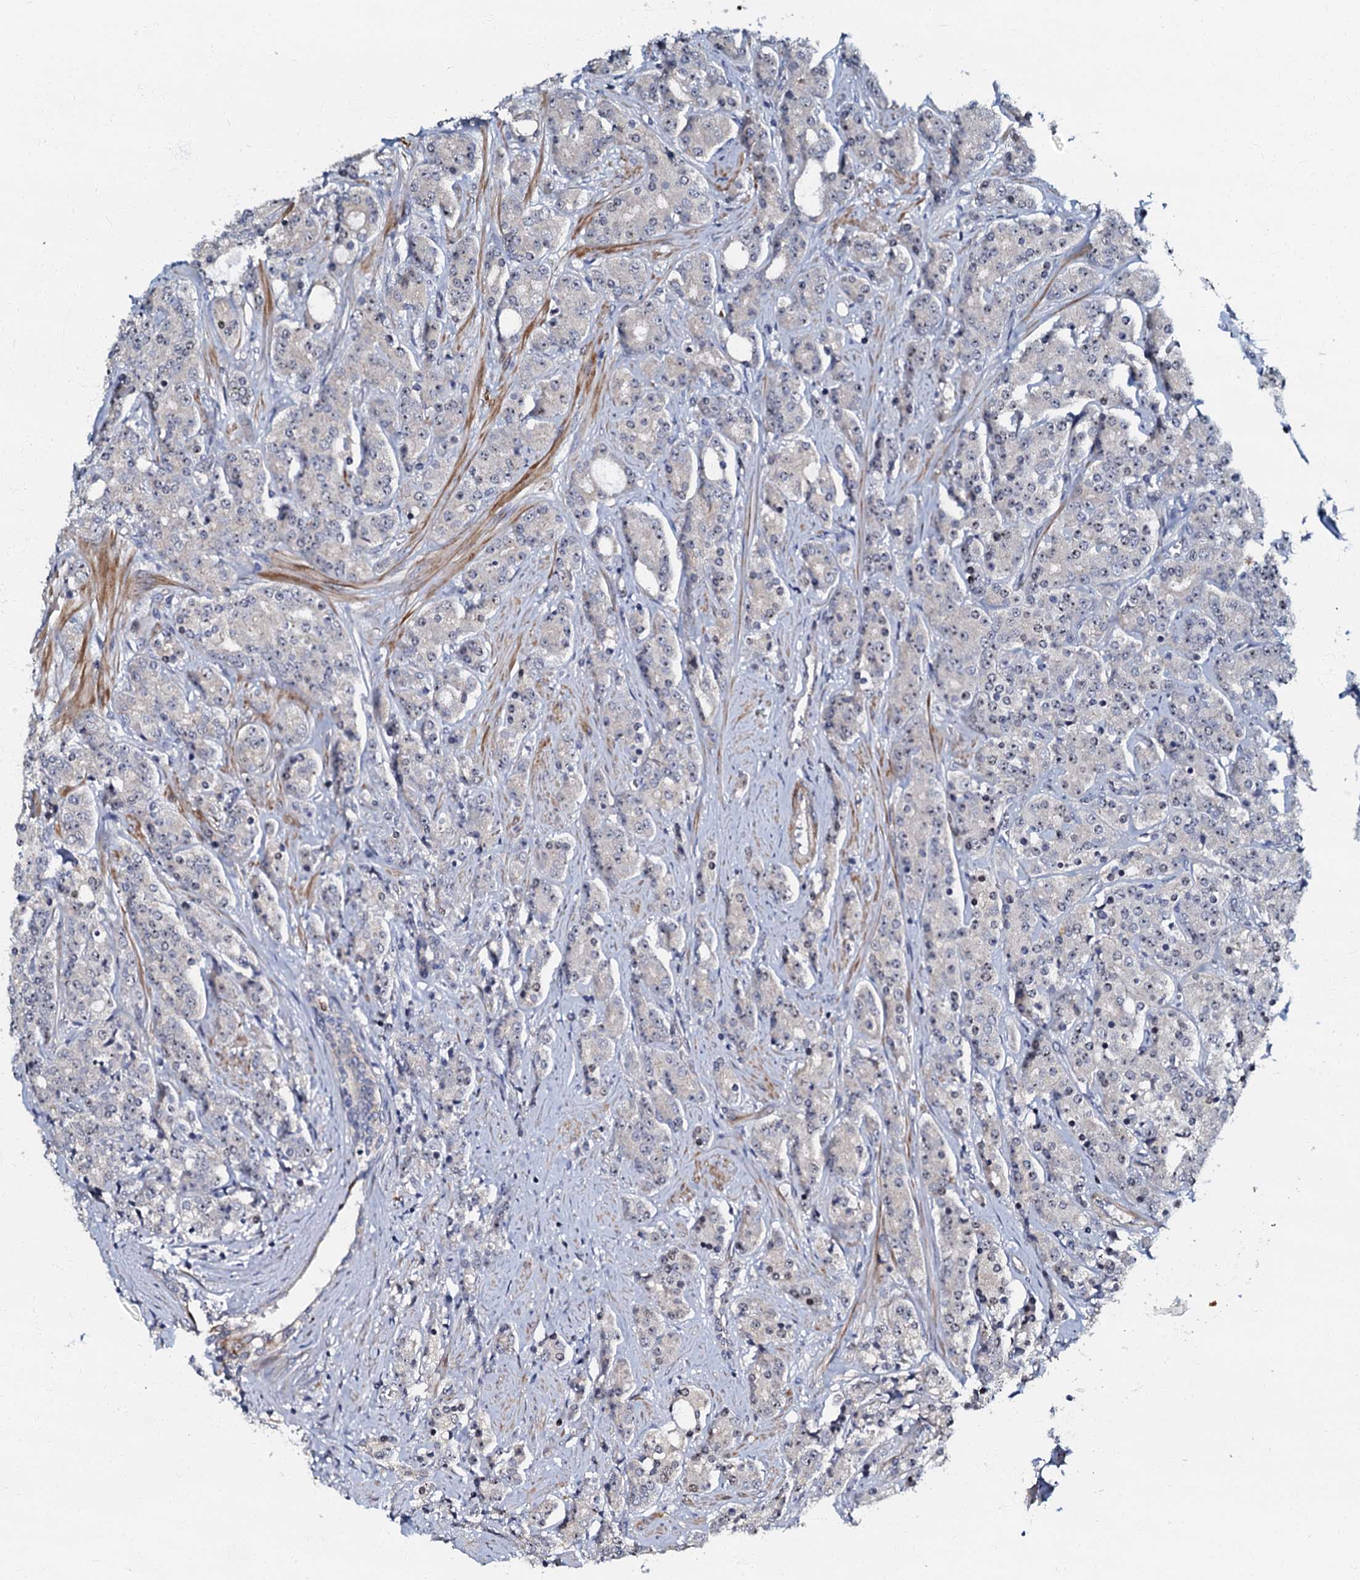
{"staining": {"intensity": "negative", "quantity": "none", "location": "none"}, "tissue": "prostate cancer", "cell_type": "Tumor cells", "image_type": "cancer", "snomed": [{"axis": "morphology", "description": "Adenocarcinoma, High grade"}, {"axis": "topography", "description": "Prostate"}], "caption": "Immunohistochemistry (IHC) histopathology image of prostate adenocarcinoma (high-grade) stained for a protein (brown), which reveals no expression in tumor cells.", "gene": "OLAH", "patient": {"sex": "male", "age": 62}}